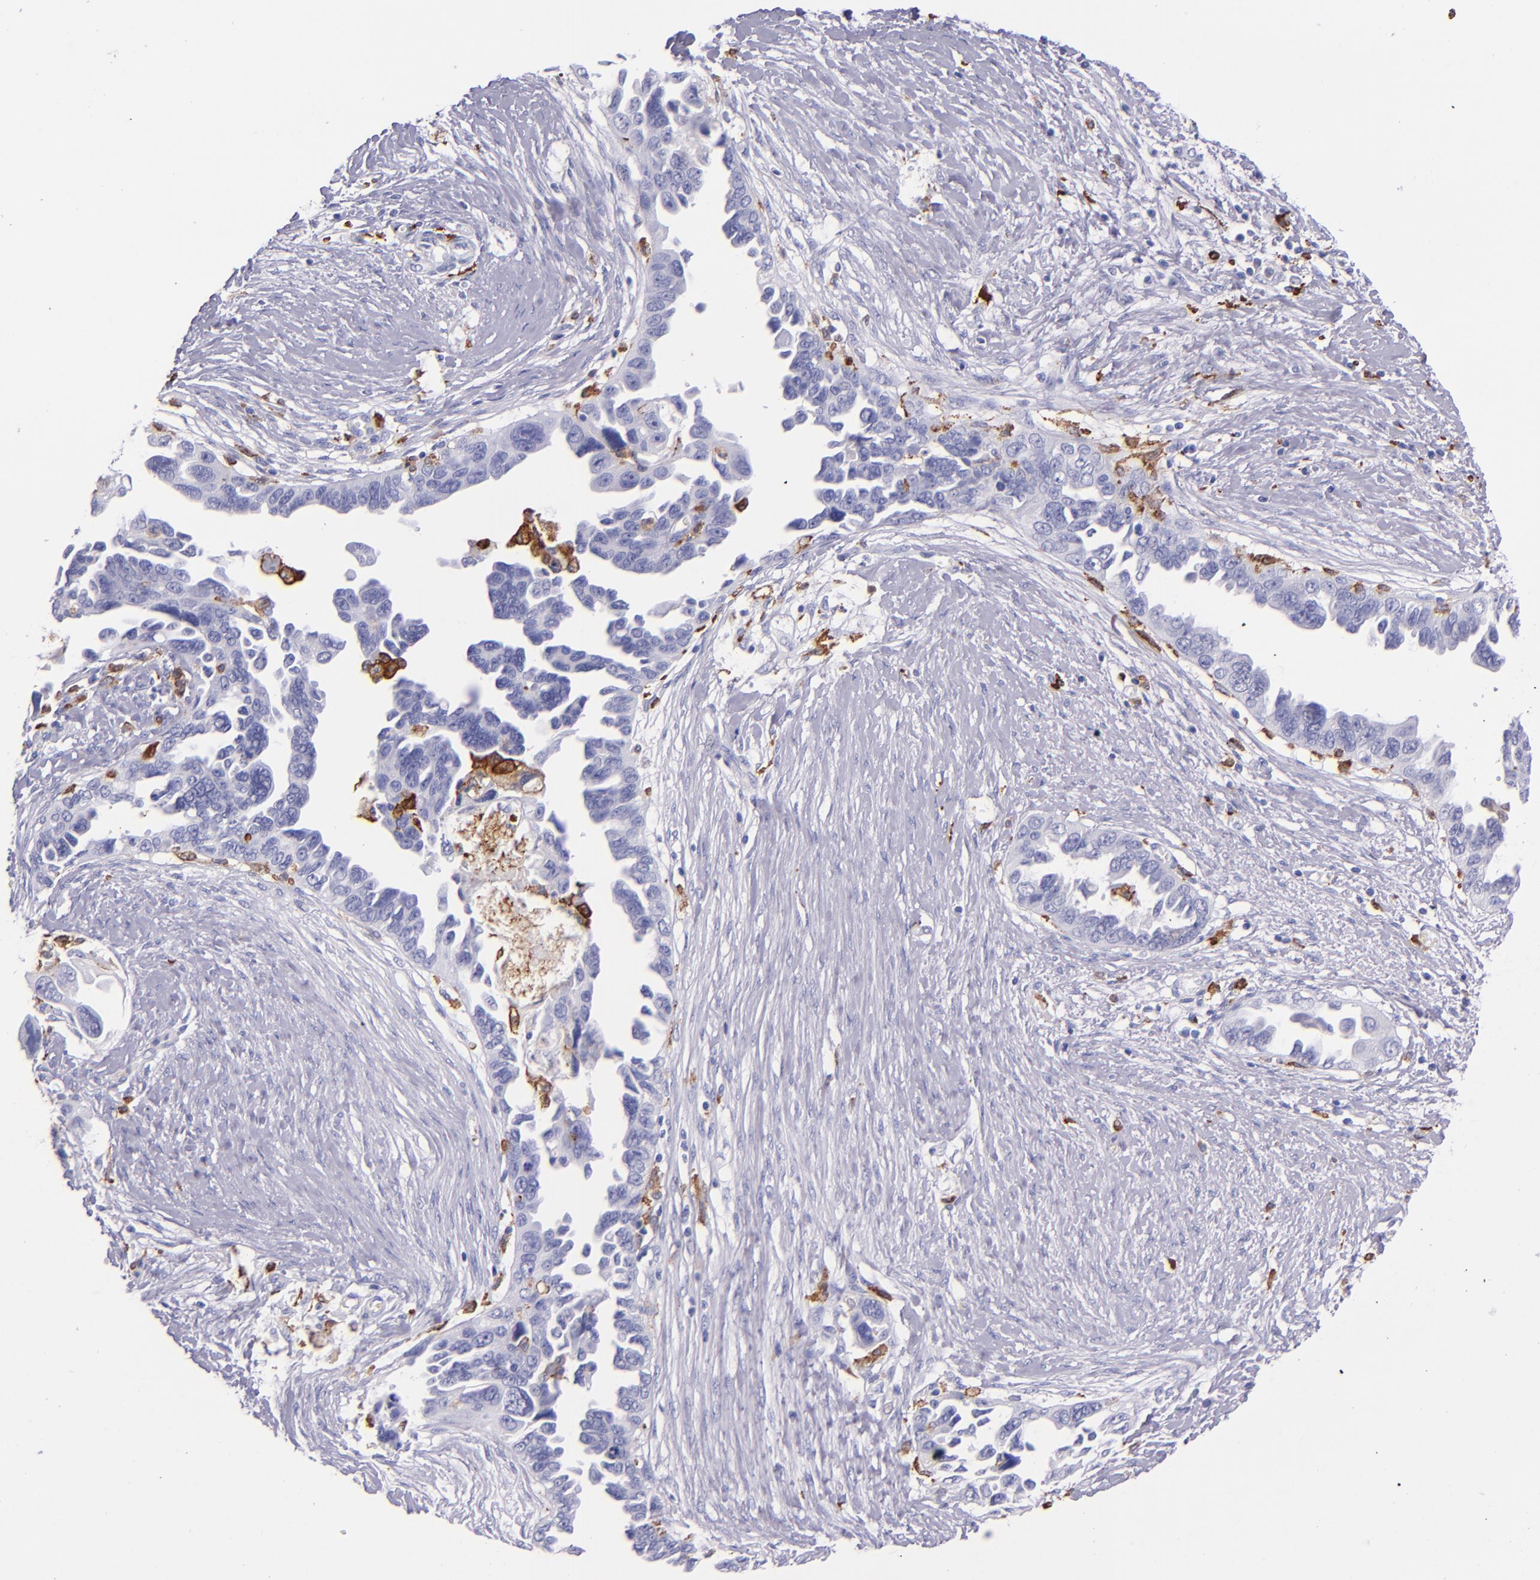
{"staining": {"intensity": "negative", "quantity": "none", "location": "none"}, "tissue": "ovarian cancer", "cell_type": "Tumor cells", "image_type": "cancer", "snomed": [{"axis": "morphology", "description": "Cystadenocarcinoma, serous, NOS"}, {"axis": "topography", "description": "Ovary"}], "caption": "An image of ovarian serous cystadenocarcinoma stained for a protein shows no brown staining in tumor cells.", "gene": "CD163", "patient": {"sex": "female", "age": 63}}